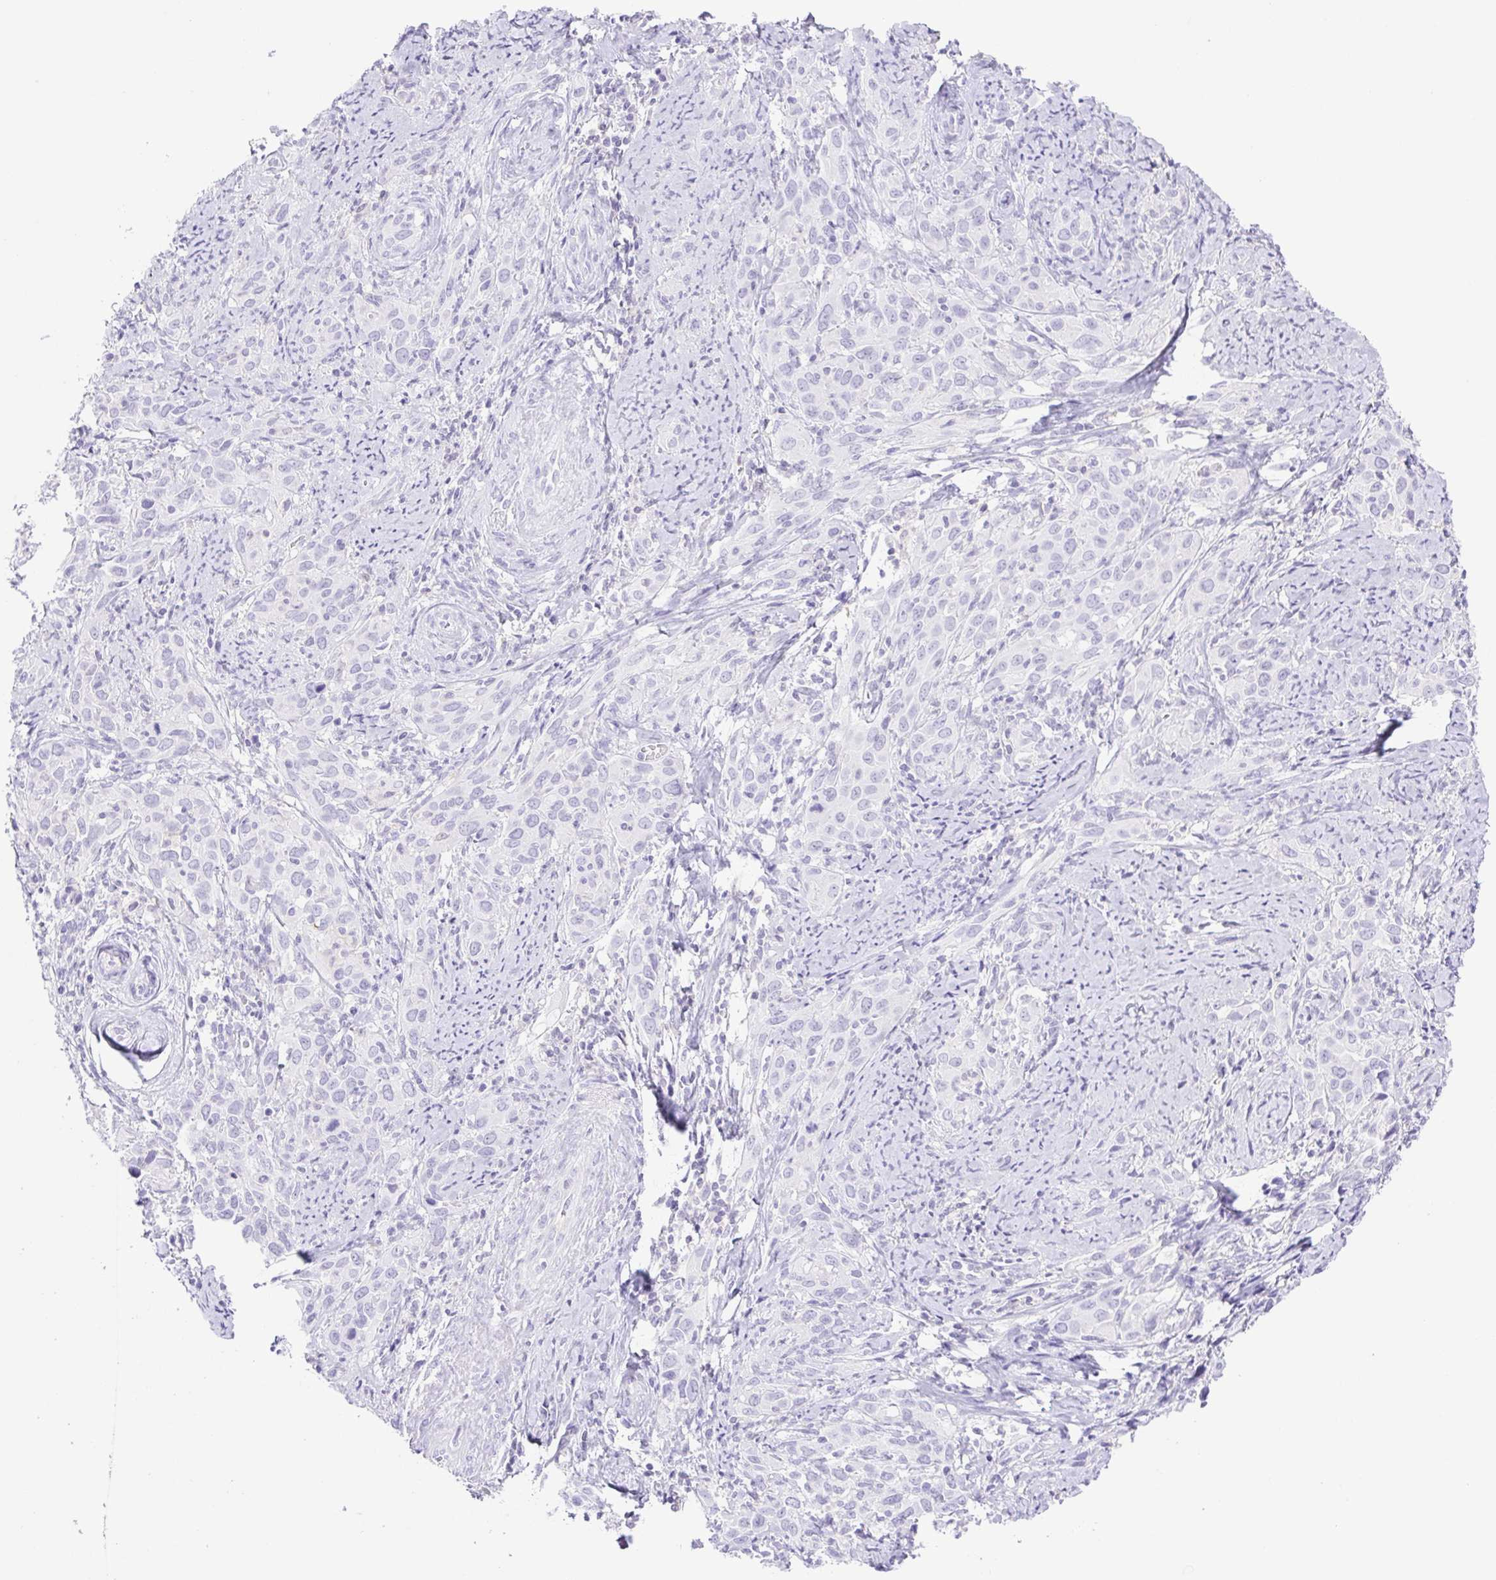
{"staining": {"intensity": "negative", "quantity": "none", "location": "none"}, "tissue": "cervical cancer", "cell_type": "Tumor cells", "image_type": "cancer", "snomed": [{"axis": "morphology", "description": "Squamous cell carcinoma, NOS"}, {"axis": "topography", "description": "Cervix"}], "caption": "This is an immunohistochemistry (IHC) photomicrograph of squamous cell carcinoma (cervical). There is no positivity in tumor cells.", "gene": "SYNPR", "patient": {"sex": "female", "age": 51}}